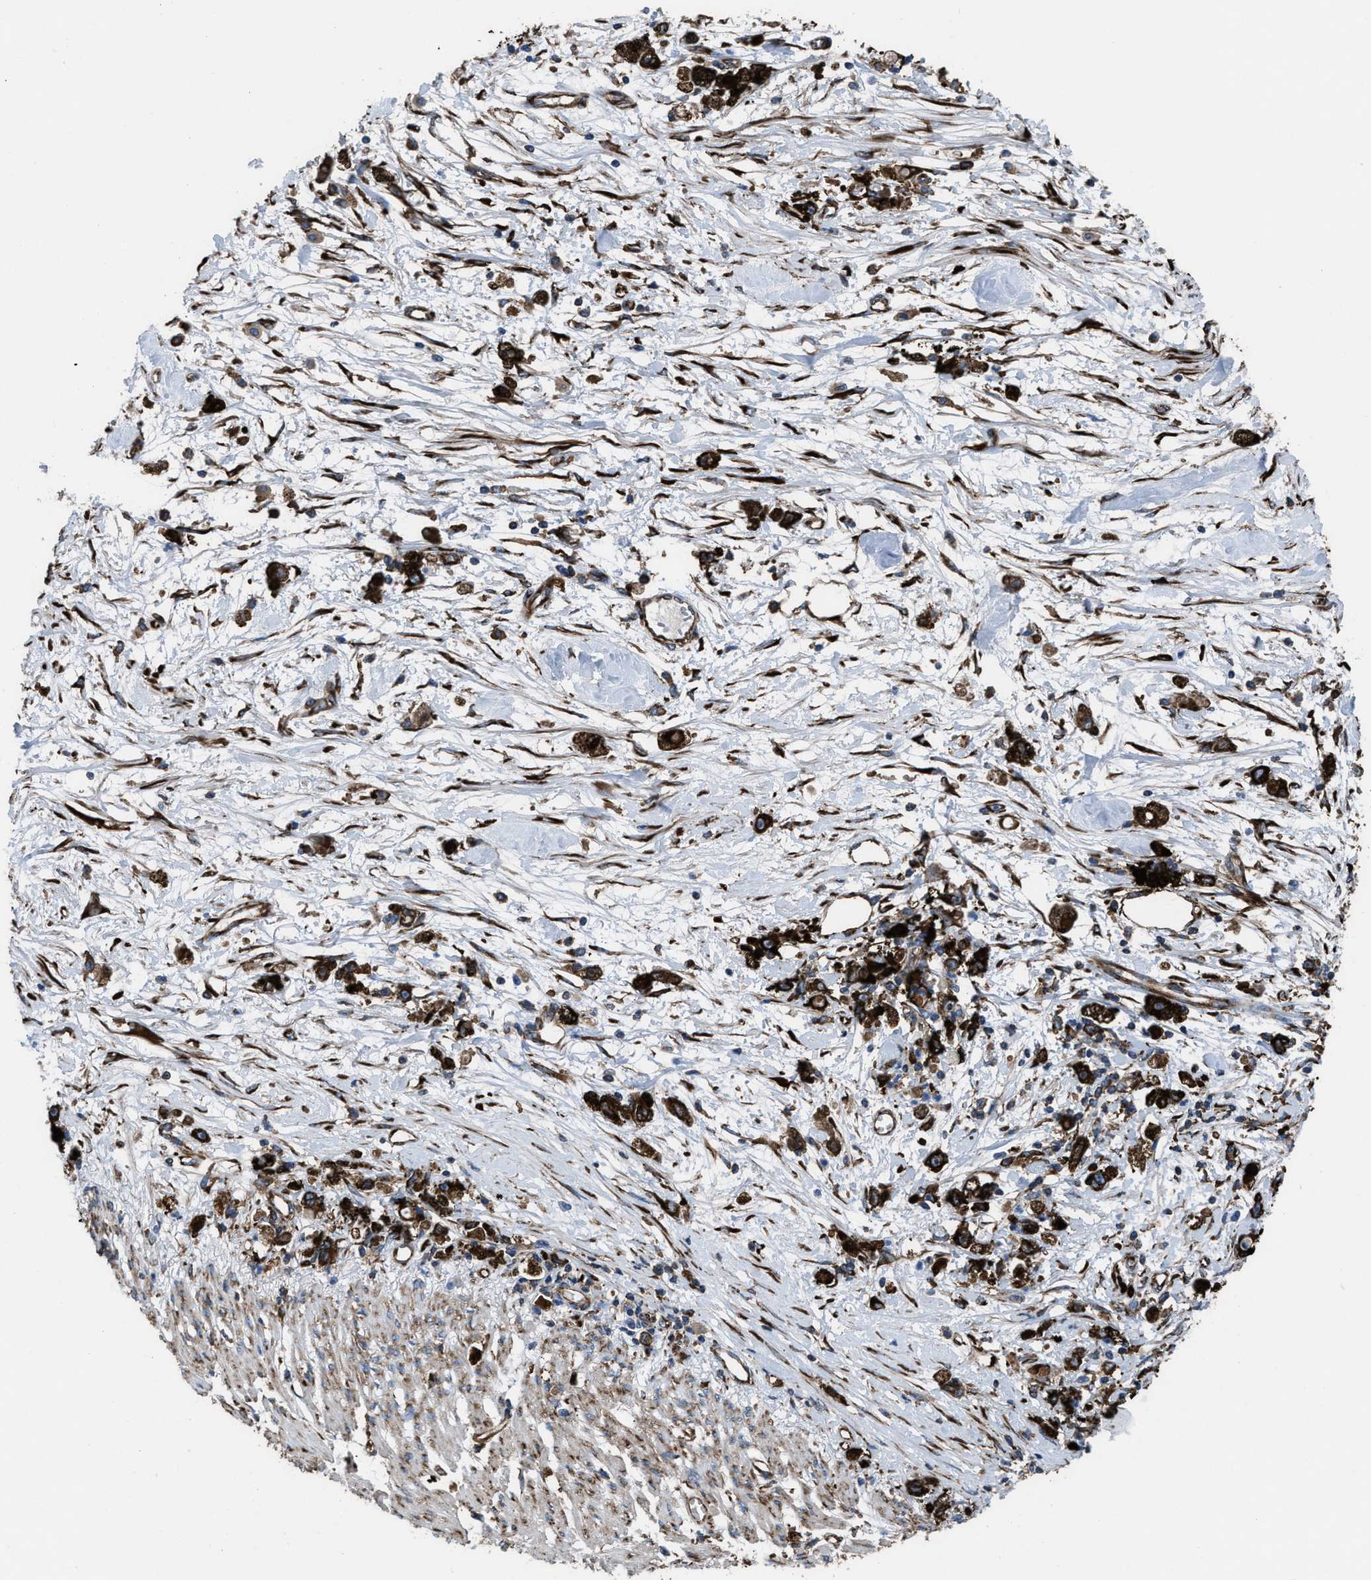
{"staining": {"intensity": "strong", "quantity": ">75%", "location": "cytoplasmic/membranous"}, "tissue": "stomach cancer", "cell_type": "Tumor cells", "image_type": "cancer", "snomed": [{"axis": "morphology", "description": "Adenocarcinoma, NOS"}, {"axis": "topography", "description": "Stomach"}], "caption": "About >75% of tumor cells in human stomach cancer (adenocarcinoma) show strong cytoplasmic/membranous protein expression as visualized by brown immunohistochemical staining.", "gene": "CAPRIN1", "patient": {"sex": "female", "age": 59}}